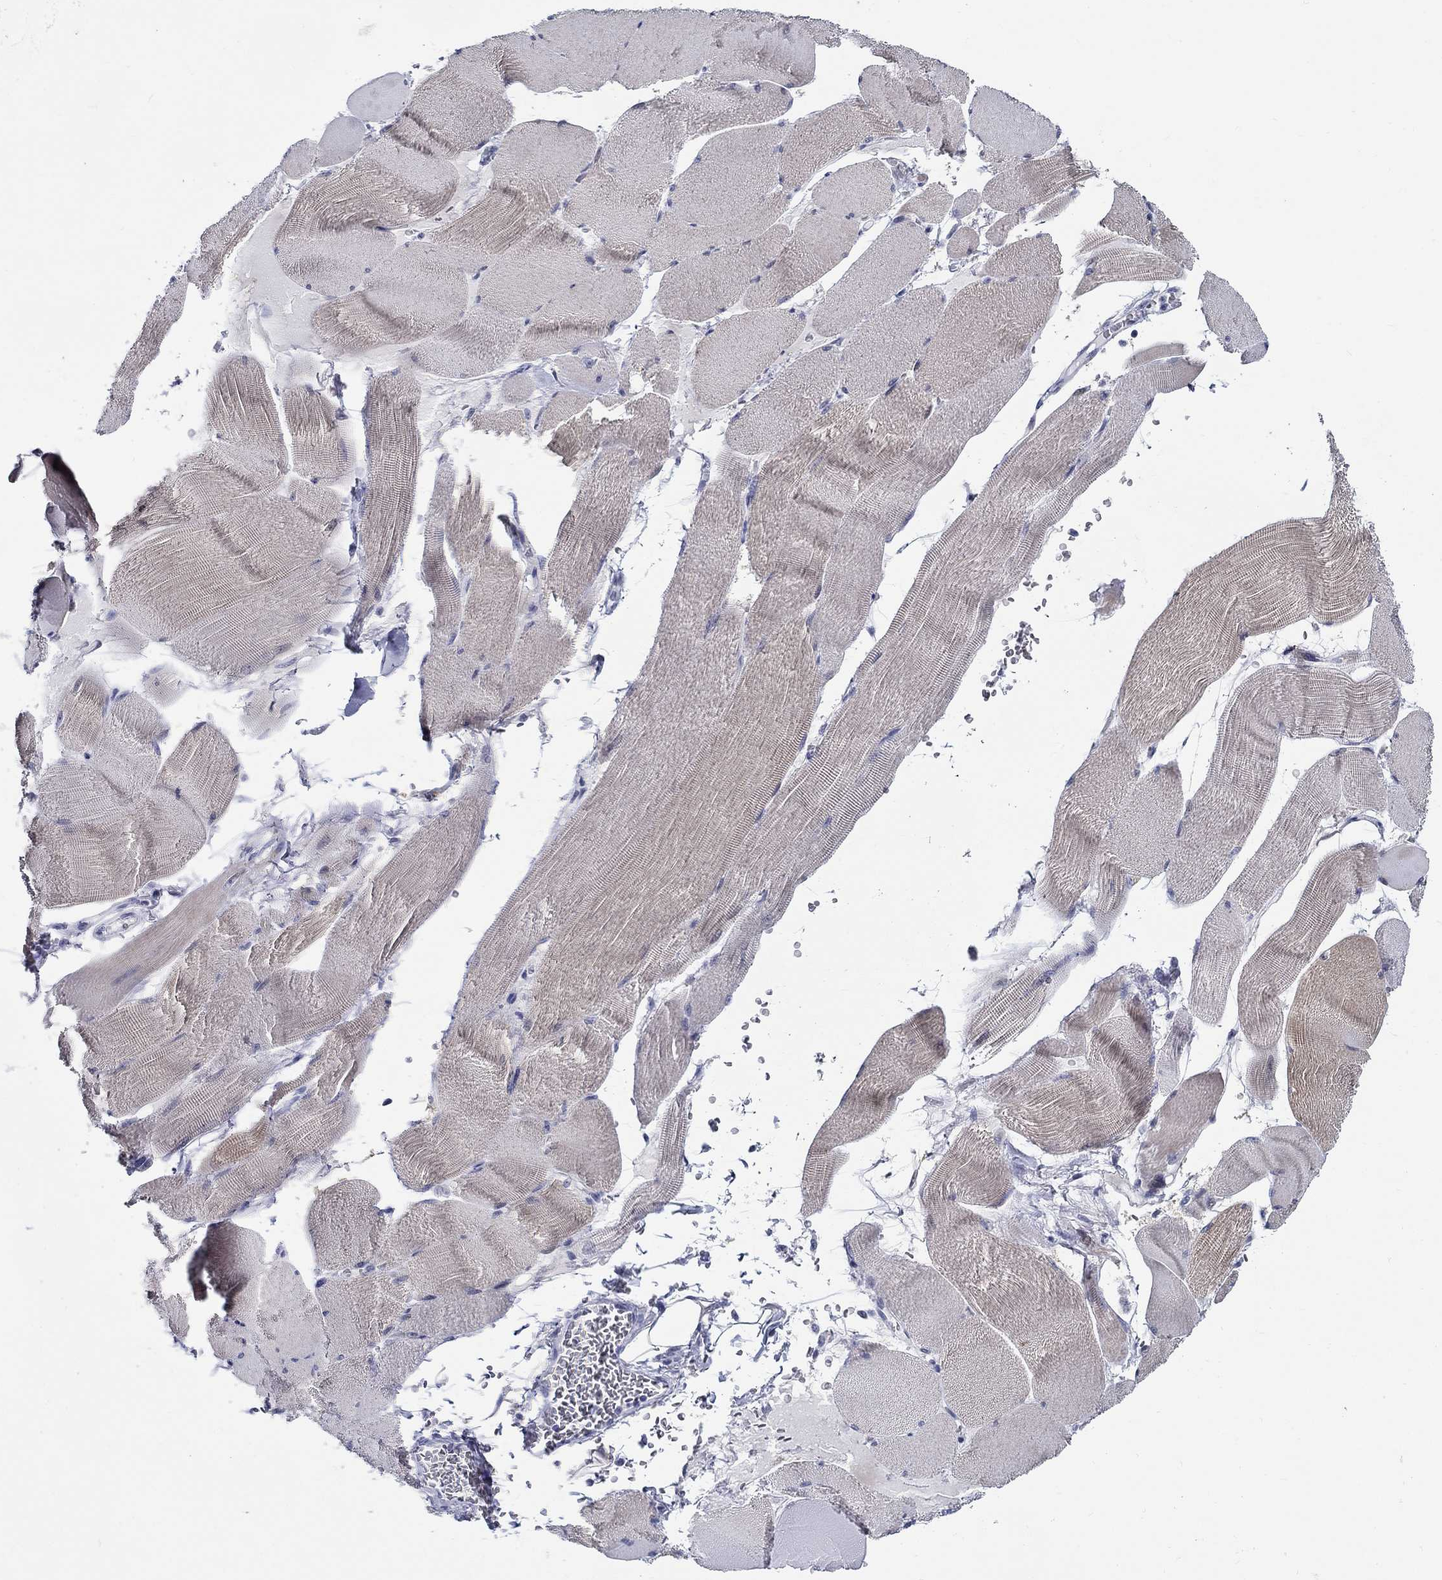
{"staining": {"intensity": "weak", "quantity": "25%-75%", "location": "cytoplasmic/membranous"}, "tissue": "skeletal muscle", "cell_type": "Myocytes", "image_type": "normal", "snomed": [{"axis": "morphology", "description": "Normal tissue, NOS"}, {"axis": "topography", "description": "Skeletal muscle"}], "caption": "Skeletal muscle stained with immunohistochemistry shows weak cytoplasmic/membranous staining in about 25%-75% of myocytes.", "gene": "CRYGS", "patient": {"sex": "male", "age": 56}}